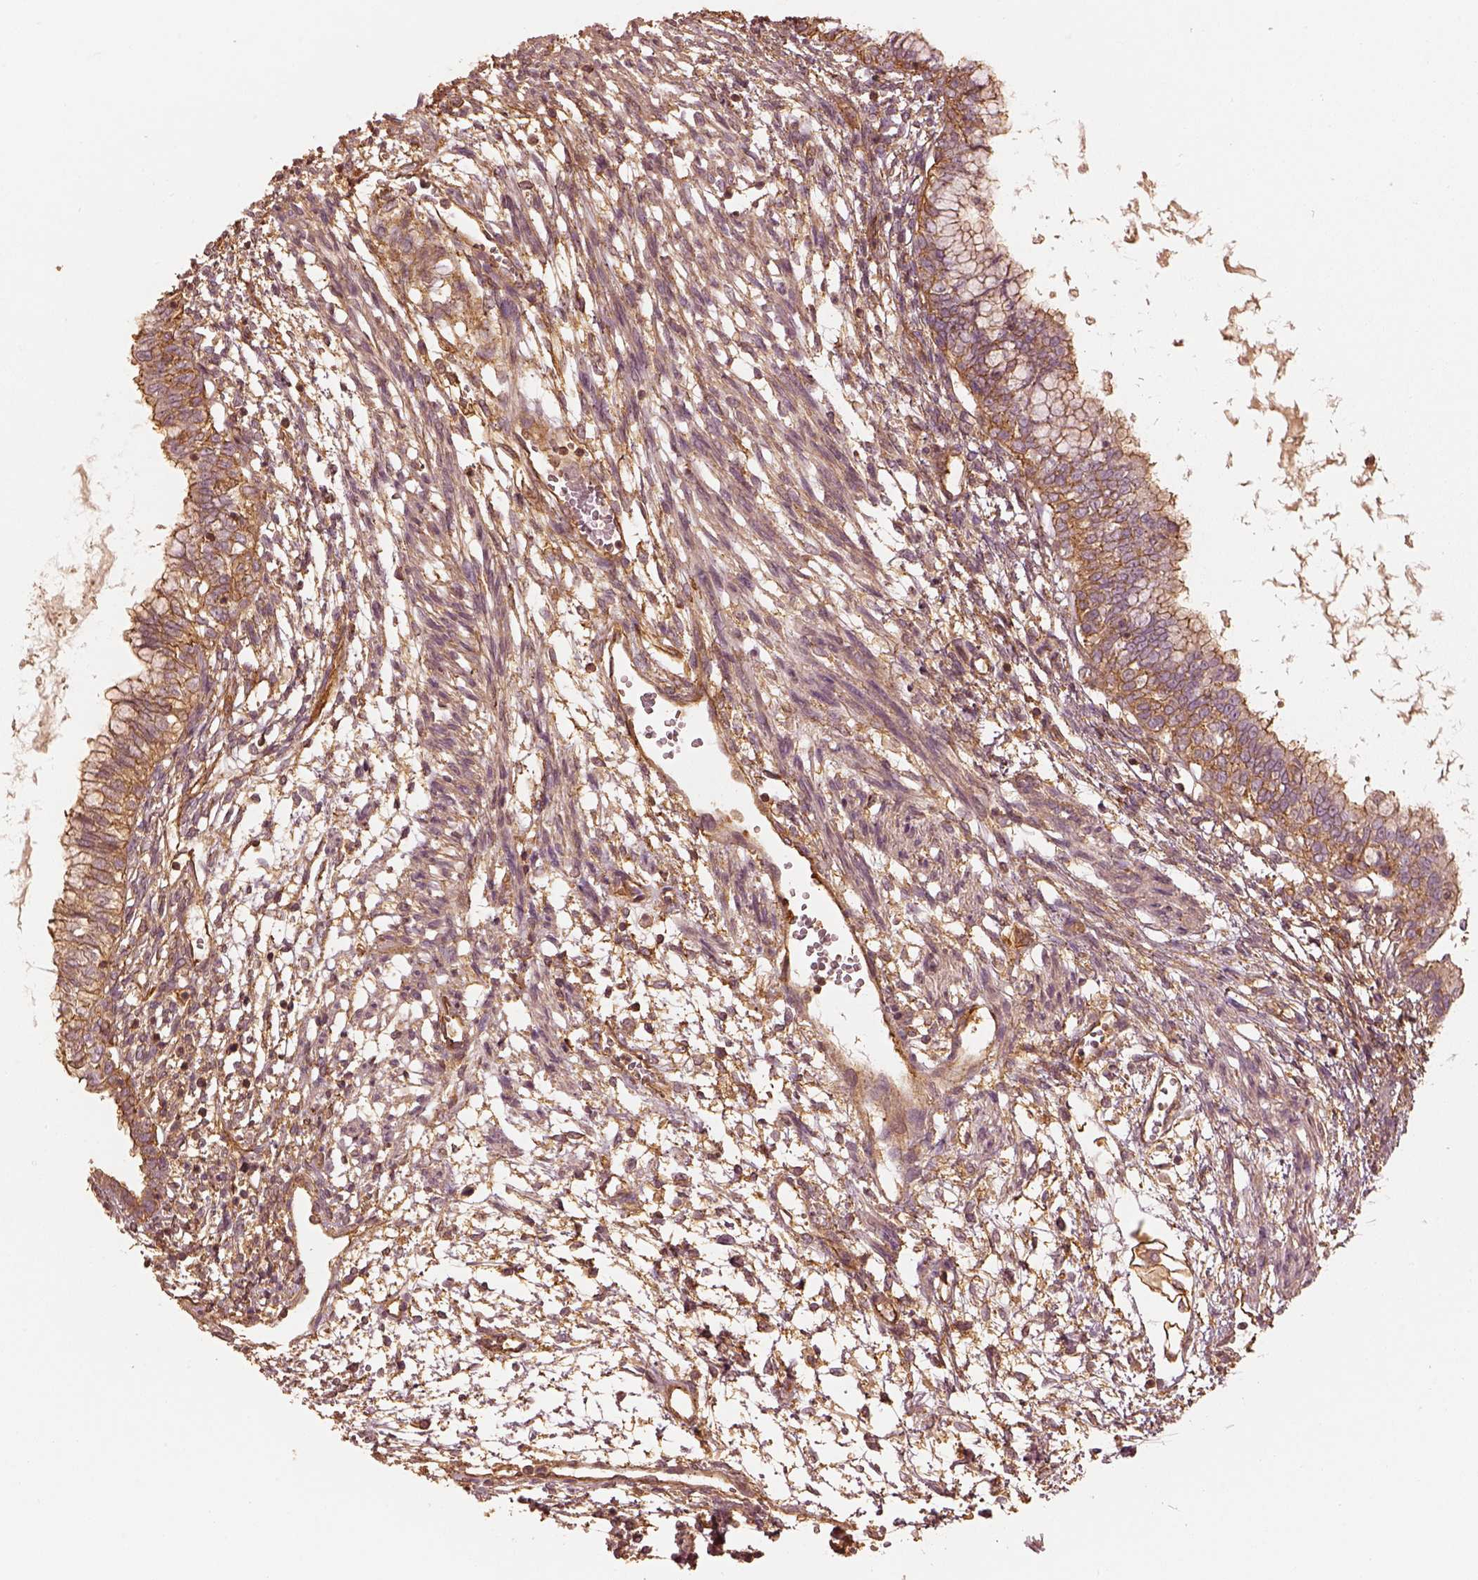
{"staining": {"intensity": "moderate", "quantity": ">75%", "location": "cytoplasmic/membranous"}, "tissue": "testis cancer", "cell_type": "Tumor cells", "image_type": "cancer", "snomed": [{"axis": "morphology", "description": "Carcinoma, Embryonal, NOS"}, {"axis": "topography", "description": "Testis"}], "caption": "IHC micrograph of neoplastic tissue: human testis cancer (embryonal carcinoma) stained using immunohistochemistry reveals medium levels of moderate protein expression localized specifically in the cytoplasmic/membranous of tumor cells, appearing as a cytoplasmic/membranous brown color.", "gene": "WDR7", "patient": {"sex": "male", "age": 37}}